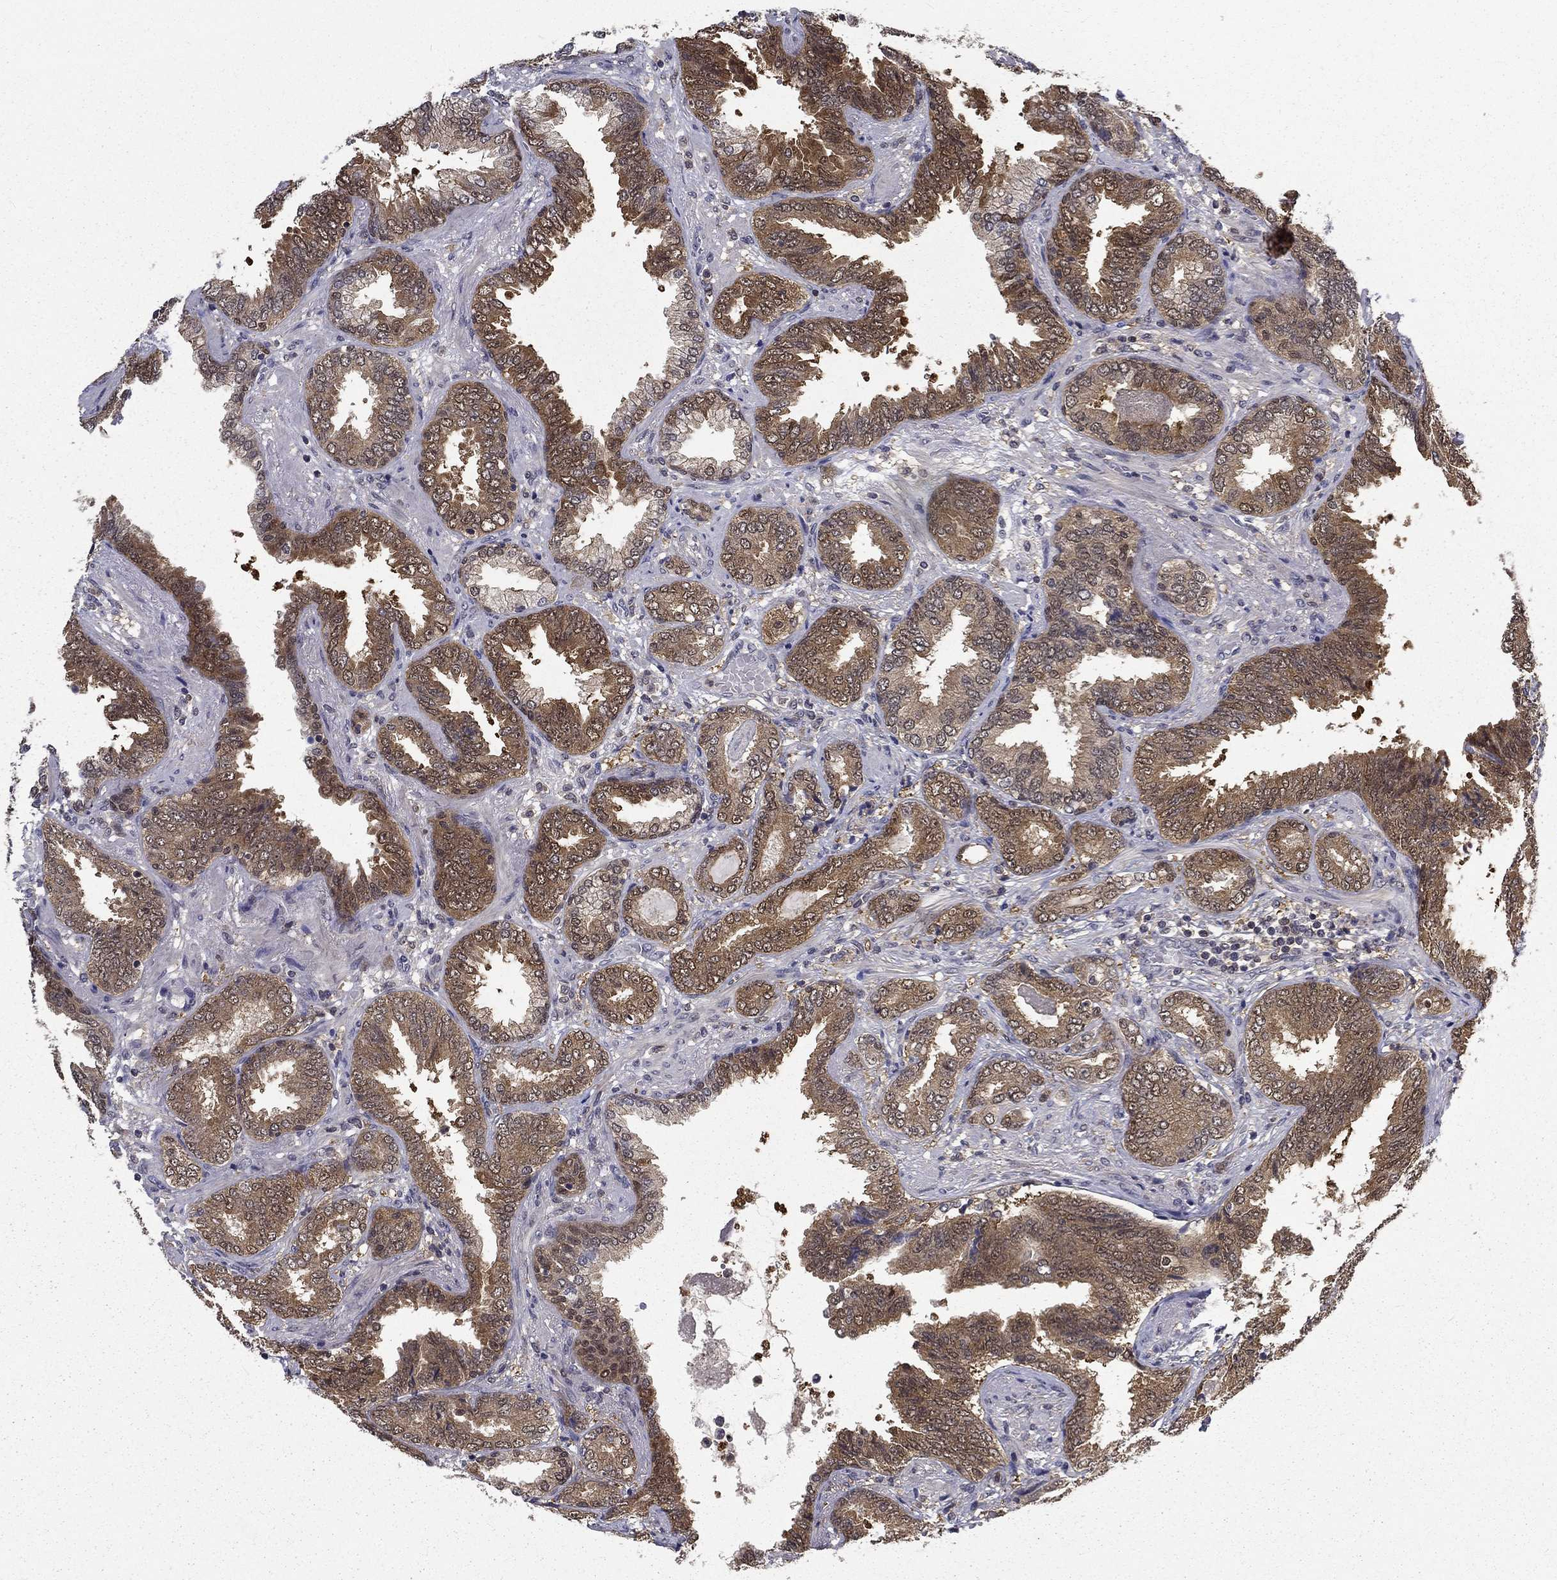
{"staining": {"intensity": "moderate", "quantity": ">75%", "location": "cytoplasmic/membranous"}, "tissue": "prostate cancer", "cell_type": "Tumor cells", "image_type": "cancer", "snomed": [{"axis": "morphology", "description": "Adenocarcinoma, Low grade"}, {"axis": "topography", "description": "Prostate"}], "caption": "Prostate low-grade adenocarcinoma stained with a protein marker displays moderate staining in tumor cells.", "gene": "NIT2", "patient": {"sex": "male", "age": 68}}